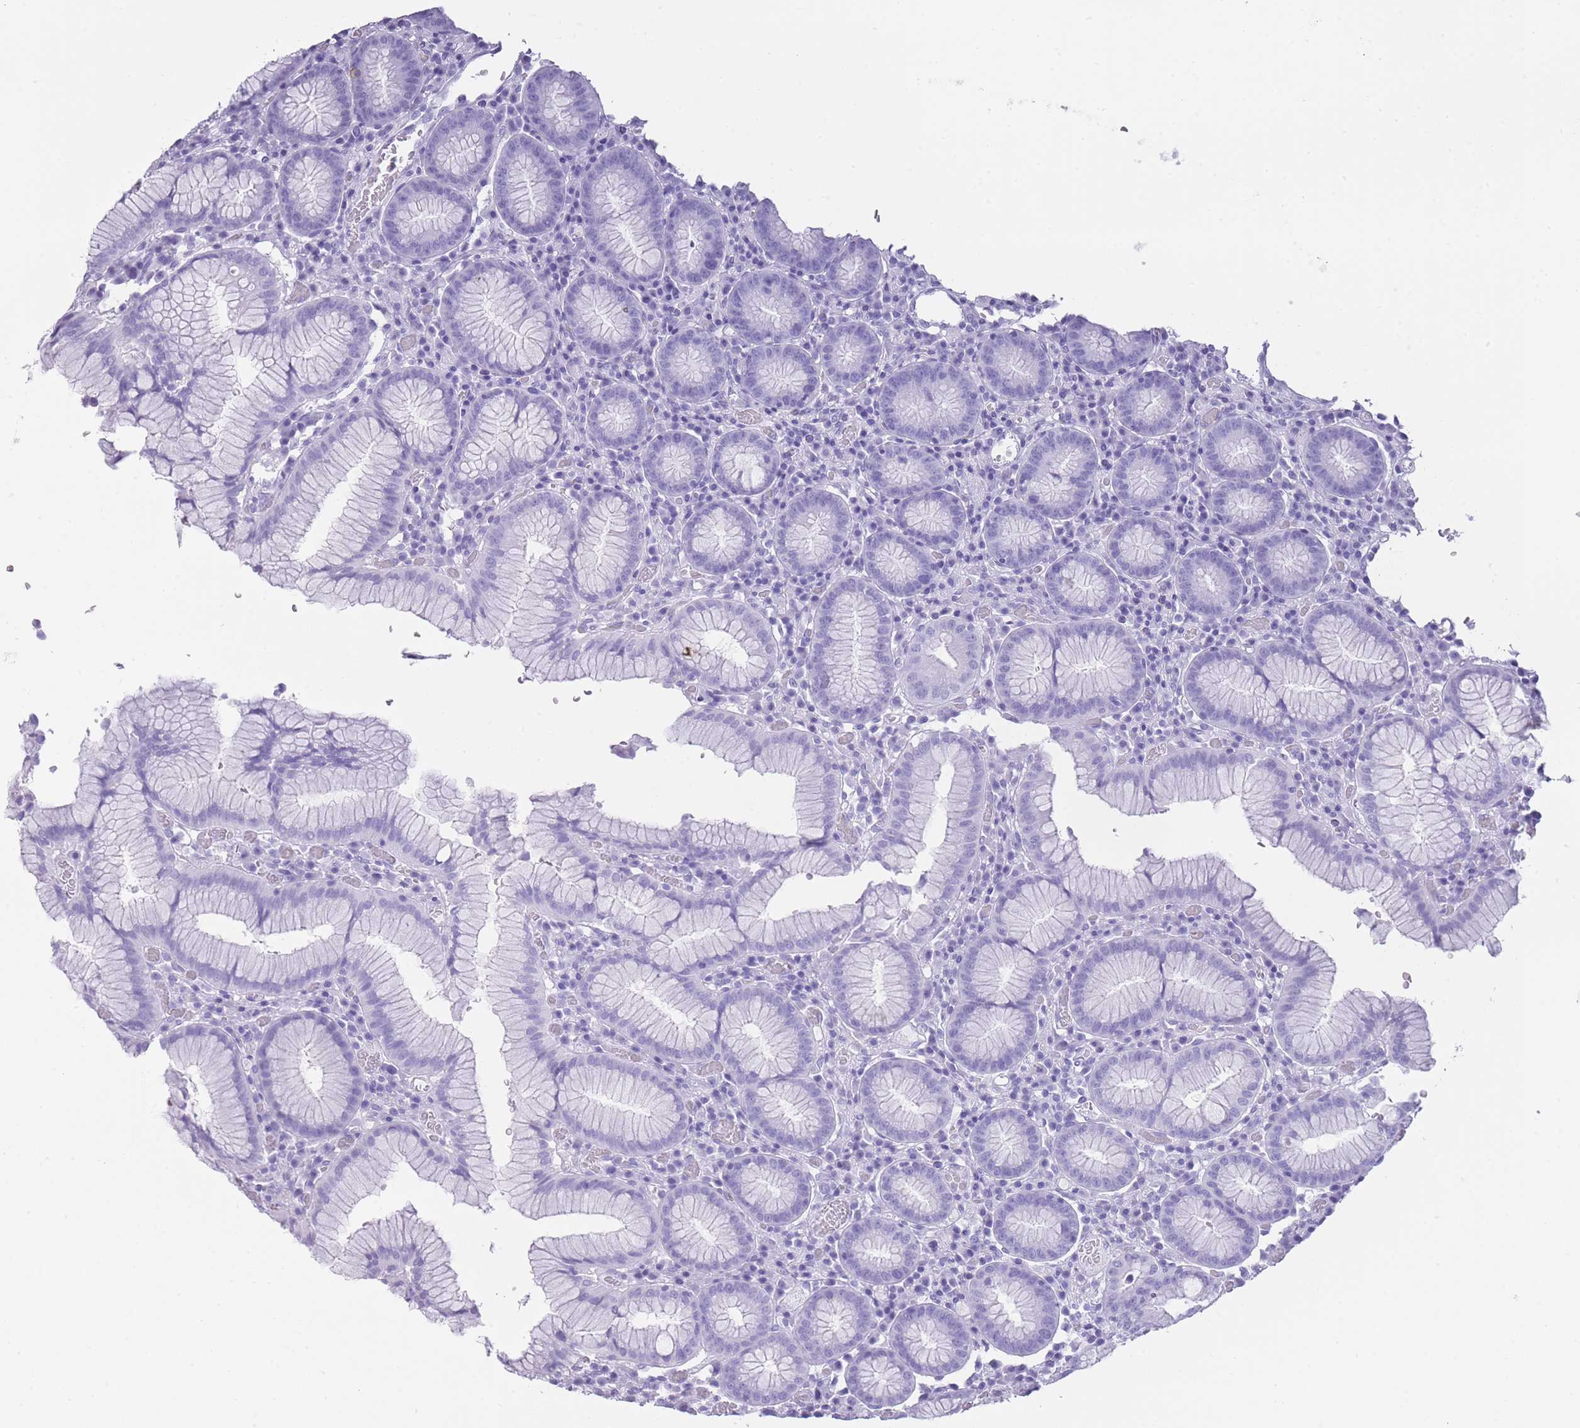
{"staining": {"intensity": "negative", "quantity": "none", "location": "none"}, "tissue": "stomach", "cell_type": "Glandular cells", "image_type": "normal", "snomed": [{"axis": "morphology", "description": "Normal tissue, NOS"}, {"axis": "topography", "description": "Stomach"}], "caption": "Immunohistochemical staining of normal human stomach displays no significant expression in glandular cells.", "gene": "INS", "patient": {"sex": "male", "age": 55}}